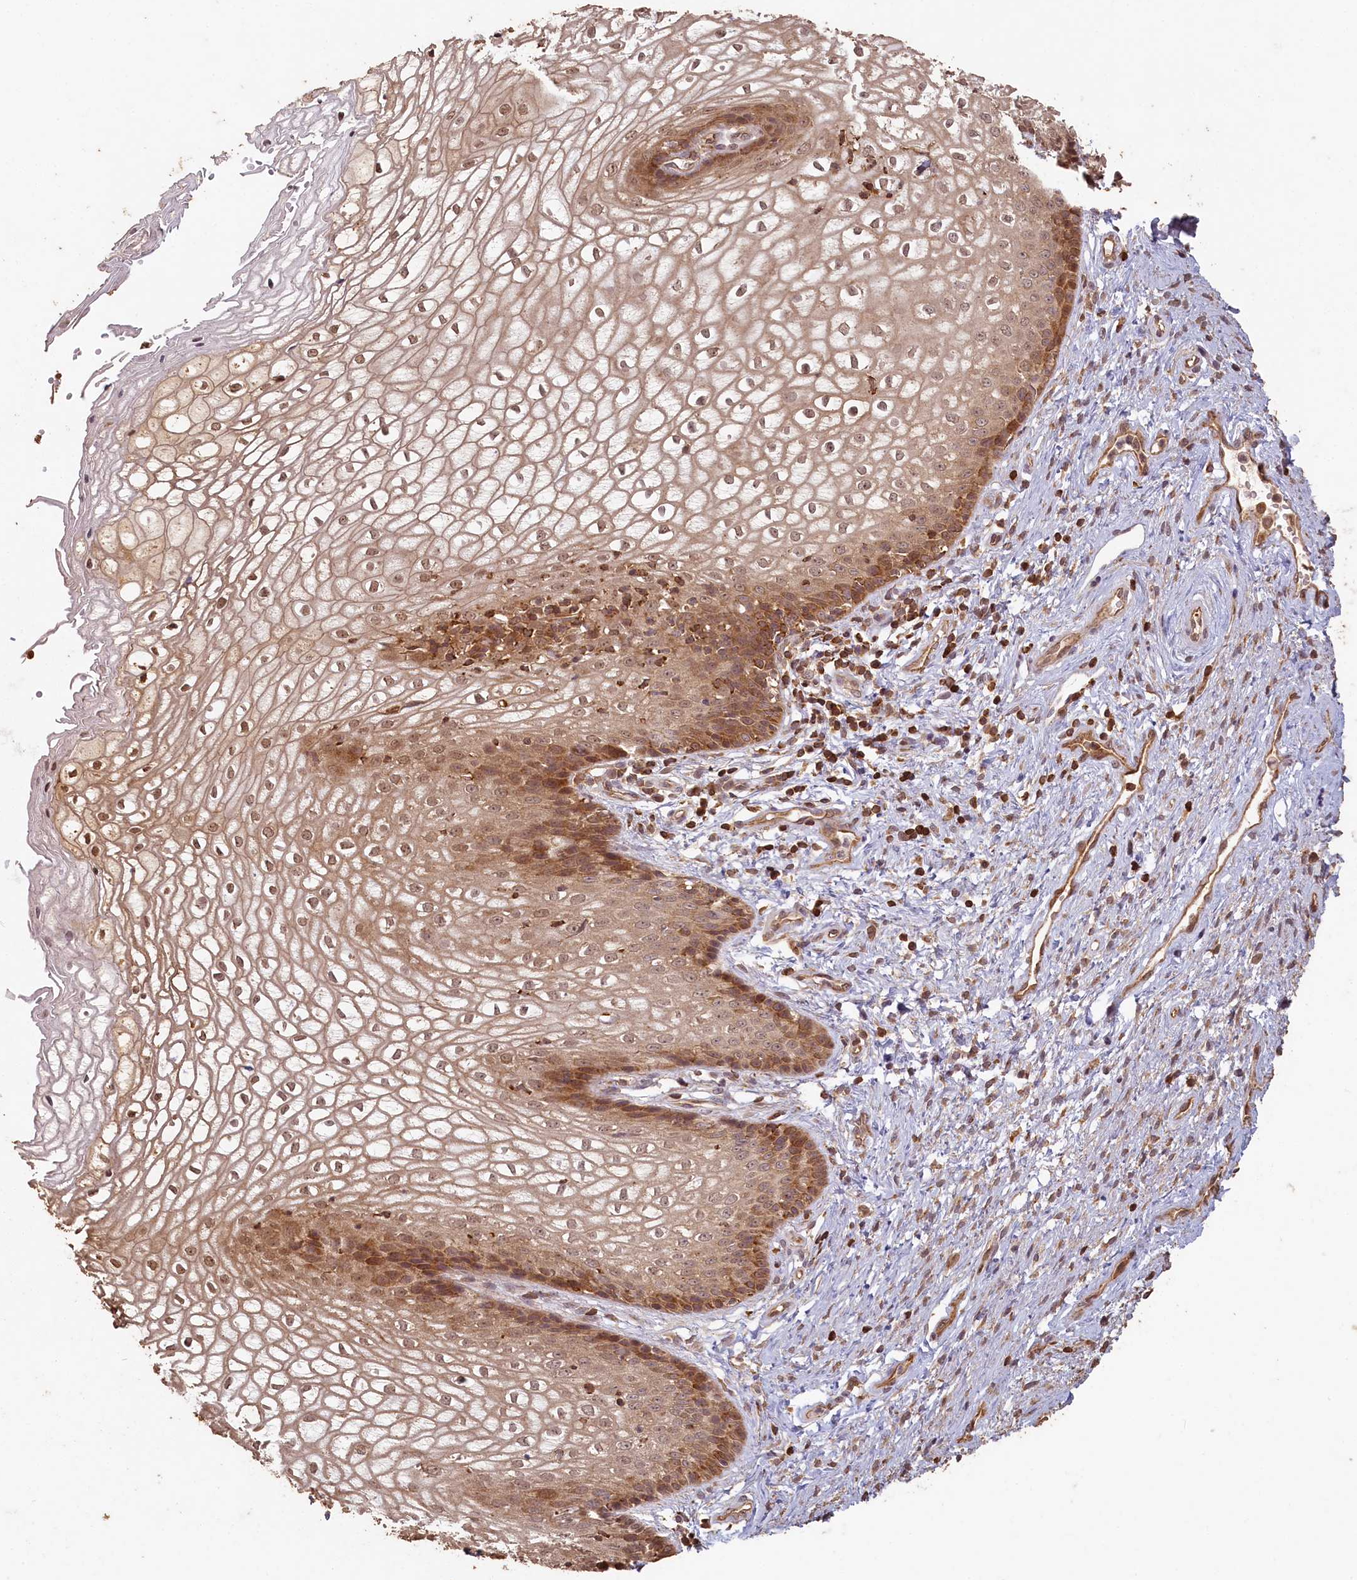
{"staining": {"intensity": "moderate", "quantity": "25%-75%", "location": "cytoplasmic/membranous,nuclear"}, "tissue": "vagina", "cell_type": "Squamous epithelial cells", "image_type": "normal", "snomed": [{"axis": "morphology", "description": "Normal tissue, NOS"}, {"axis": "topography", "description": "Vagina"}], "caption": "A high-resolution histopathology image shows immunohistochemistry (IHC) staining of benign vagina, which demonstrates moderate cytoplasmic/membranous,nuclear expression in about 25%-75% of squamous epithelial cells. Immunohistochemistry (ihc) stains the protein of interest in brown and the nuclei are stained blue.", "gene": "MADD", "patient": {"sex": "female", "age": 34}}